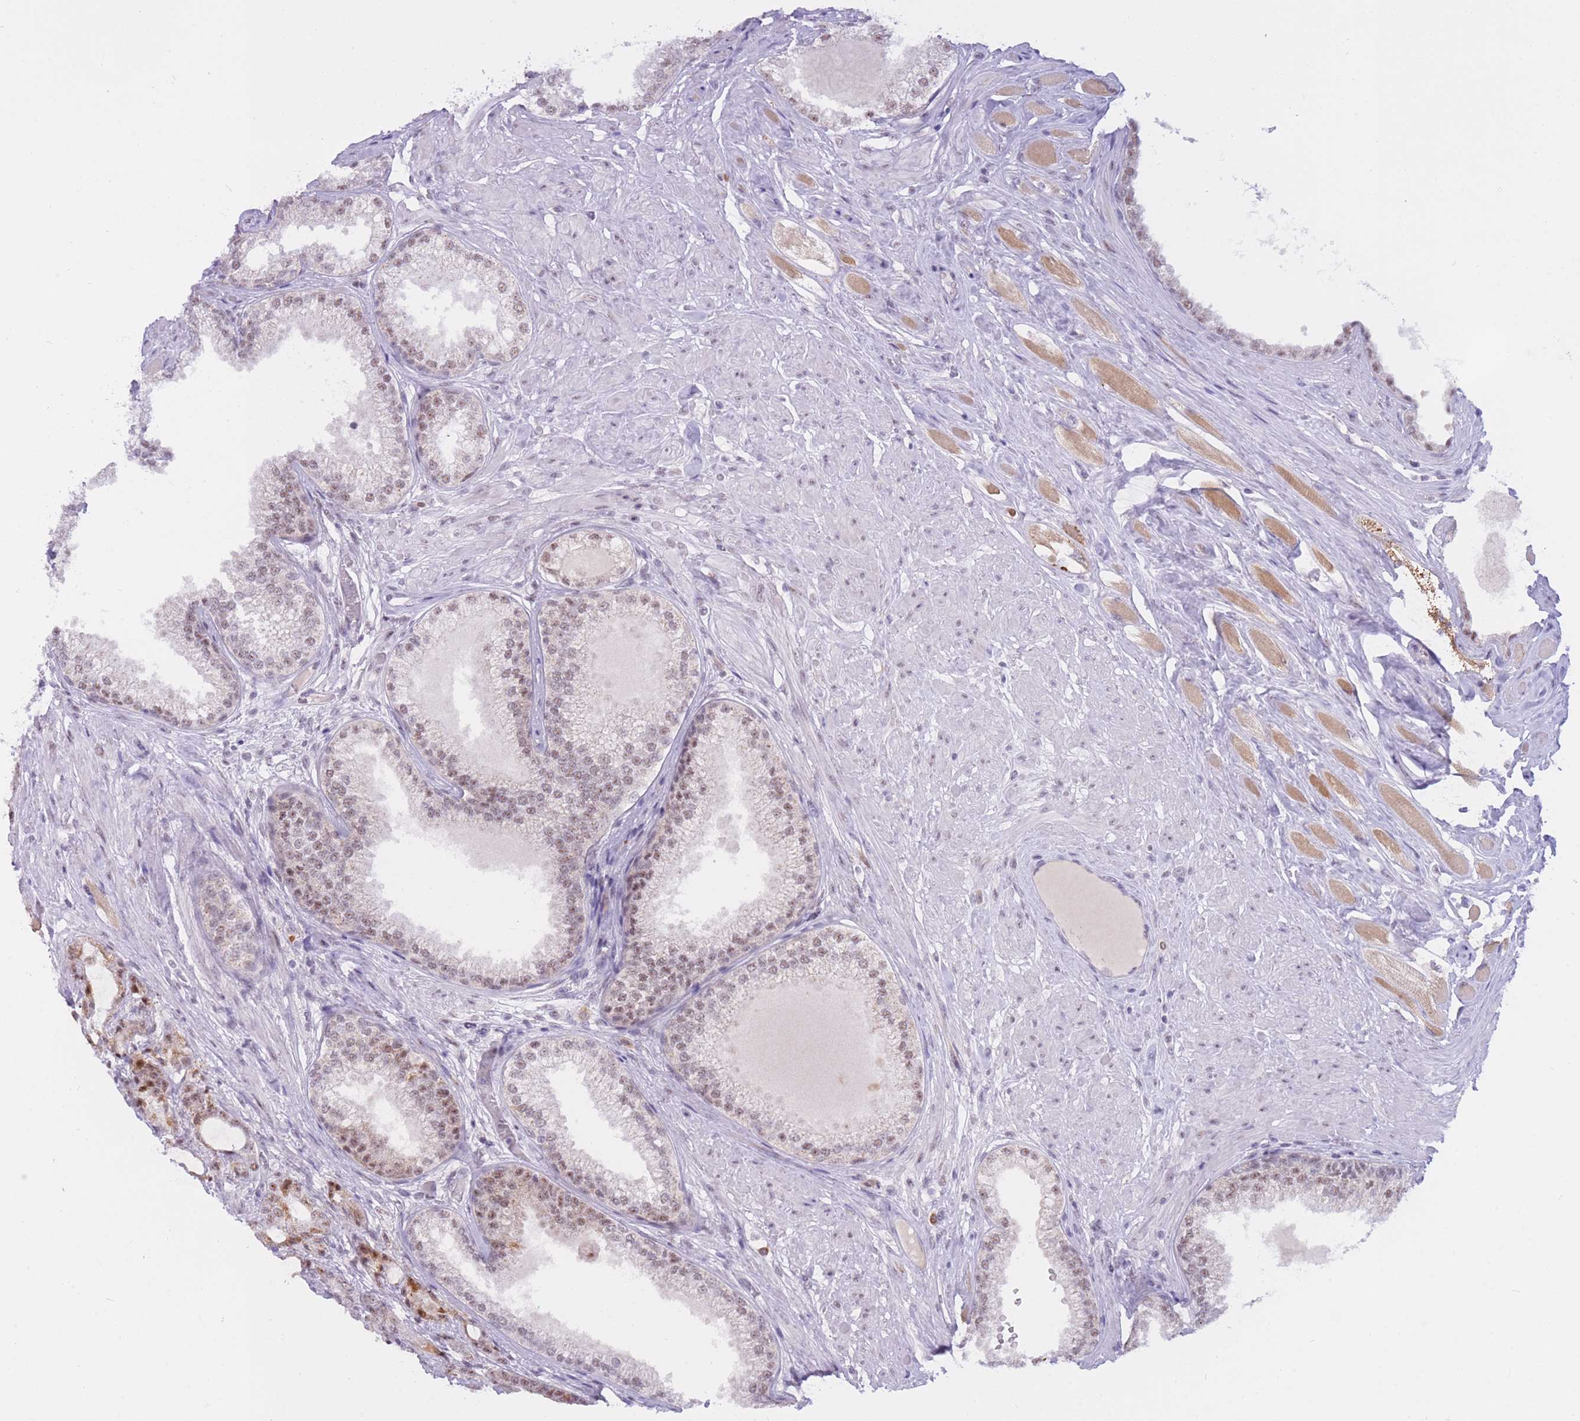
{"staining": {"intensity": "moderate", "quantity": ">75%", "location": "nuclear"}, "tissue": "prostate cancer", "cell_type": "Tumor cells", "image_type": "cancer", "snomed": [{"axis": "morphology", "description": "Adenocarcinoma, High grade"}, {"axis": "topography", "description": "Prostate"}], "caption": "Immunohistochemistry (DAB (3,3'-diaminobenzidine)) staining of human prostate adenocarcinoma (high-grade) demonstrates moderate nuclear protein staining in about >75% of tumor cells.", "gene": "CYP2B6", "patient": {"sex": "male", "age": 71}}